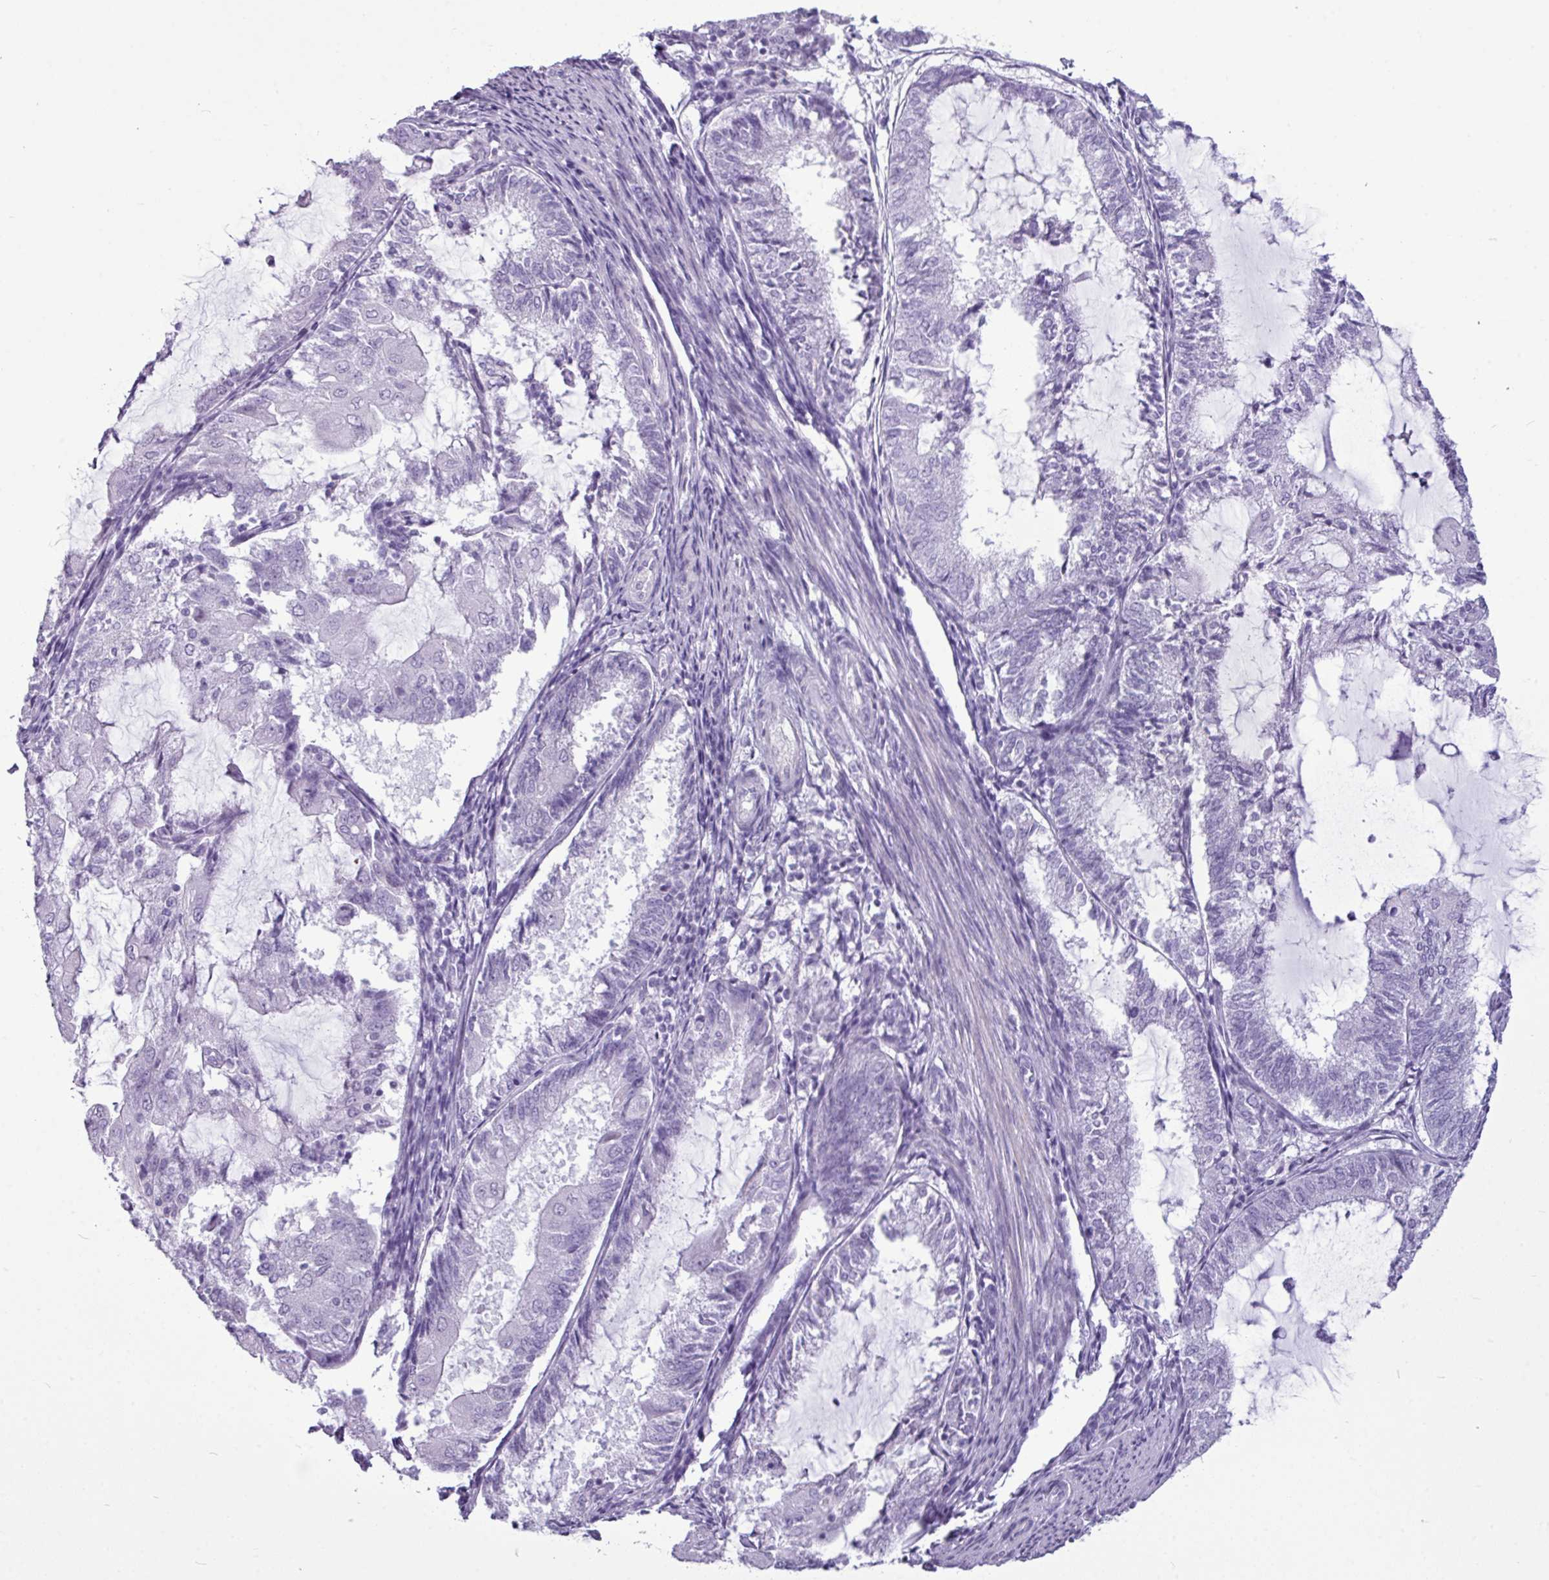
{"staining": {"intensity": "negative", "quantity": "none", "location": "none"}, "tissue": "endometrial cancer", "cell_type": "Tumor cells", "image_type": "cancer", "snomed": [{"axis": "morphology", "description": "Adenocarcinoma, NOS"}, {"axis": "topography", "description": "Endometrium"}], "caption": "Immunohistochemistry (IHC) image of endometrial adenocarcinoma stained for a protein (brown), which demonstrates no expression in tumor cells.", "gene": "AMY2A", "patient": {"sex": "female", "age": 81}}